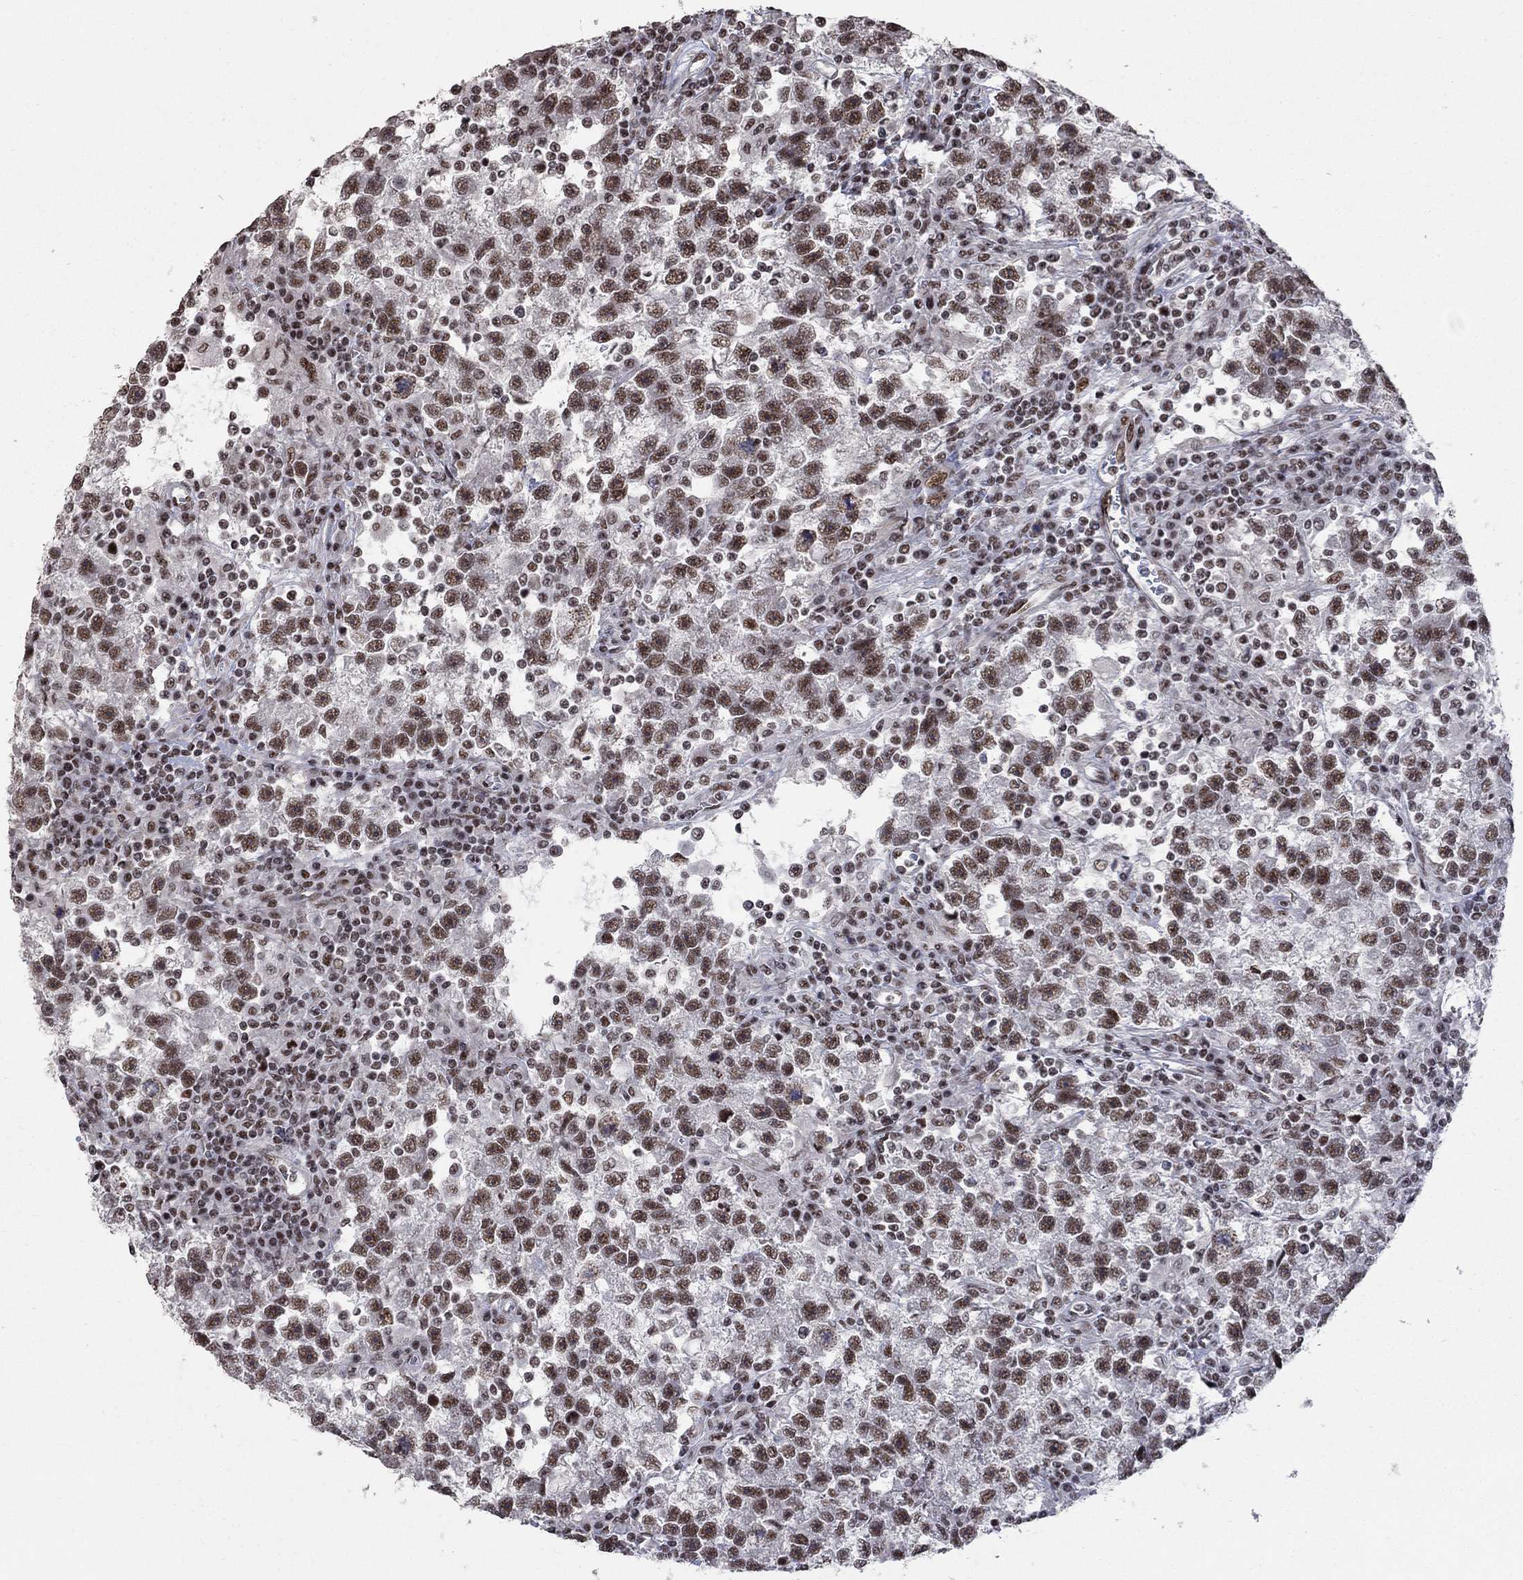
{"staining": {"intensity": "strong", "quantity": ">75%", "location": "nuclear"}, "tissue": "testis cancer", "cell_type": "Tumor cells", "image_type": "cancer", "snomed": [{"axis": "morphology", "description": "Seminoma, NOS"}, {"axis": "topography", "description": "Testis"}], "caption": "A high-resolution image shows immunohistochemistry (IHC) staining of testis seminoma, which exhibits strong nuclear positivity in approximately >75% of tumor cells.", "gene": "PNISR", "patient": {"sex": "male", "age": 47}}